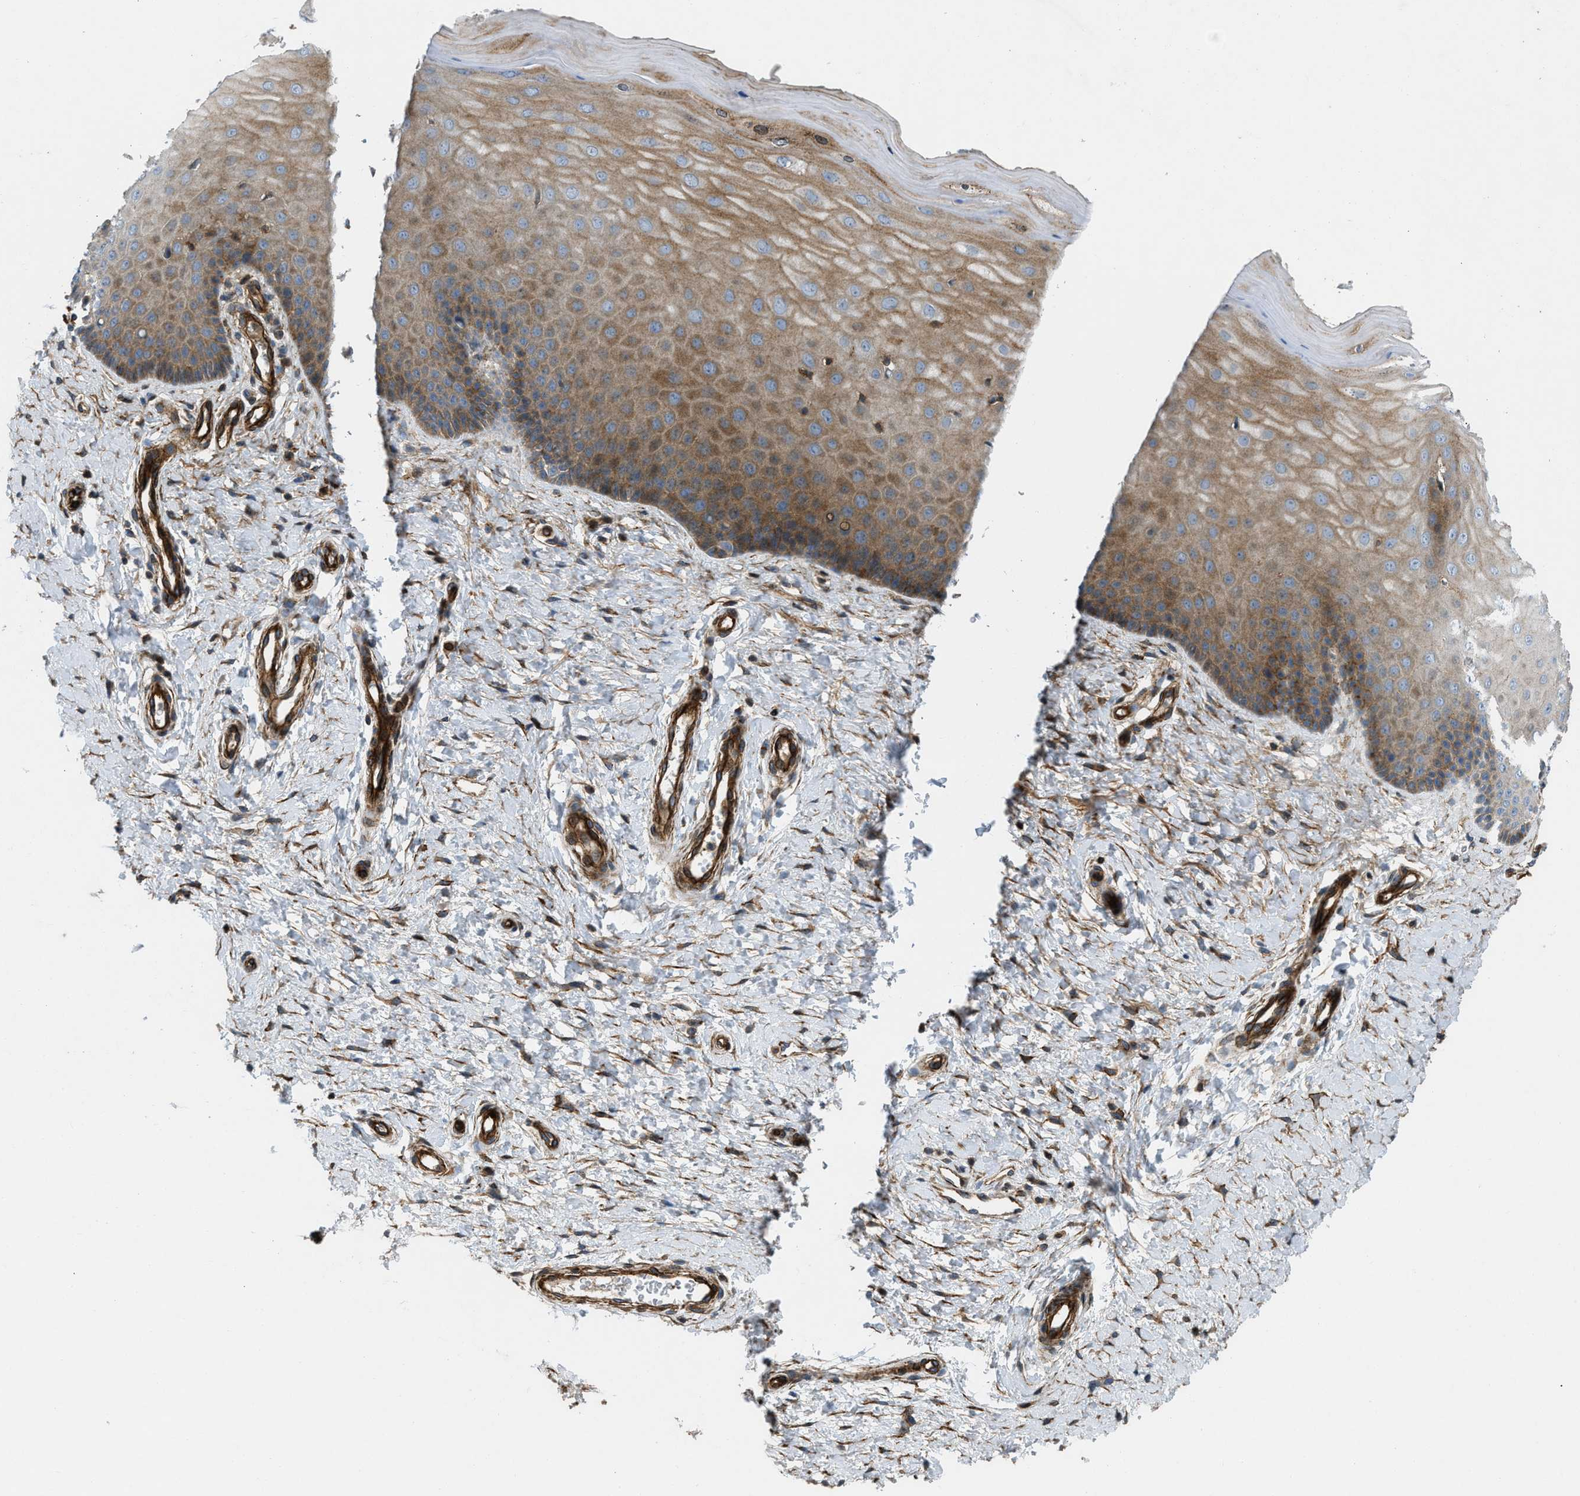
{"staining": {"intensity": "moderate", "quantity": ">75%", "location": "cytoplasmic/membranous"}, "tissue": "cervix", "cell_type": "Glandular cells", "image_type": "normal", "snomed": [{"axis": "morphology", "description": "Normal tissue, NOS"}, {"axis": "topography", "description": "Cervix"}], "caption": "Immunohistochemistry micrograph of normal cervix stained for a protein (brown), which reveals medium levels of moderate cytoplasmic/membranous staining in approximately >75% of glandular cells.", "gene": "NYNRIN", "patient": {"sex": "female", "age": 55}}